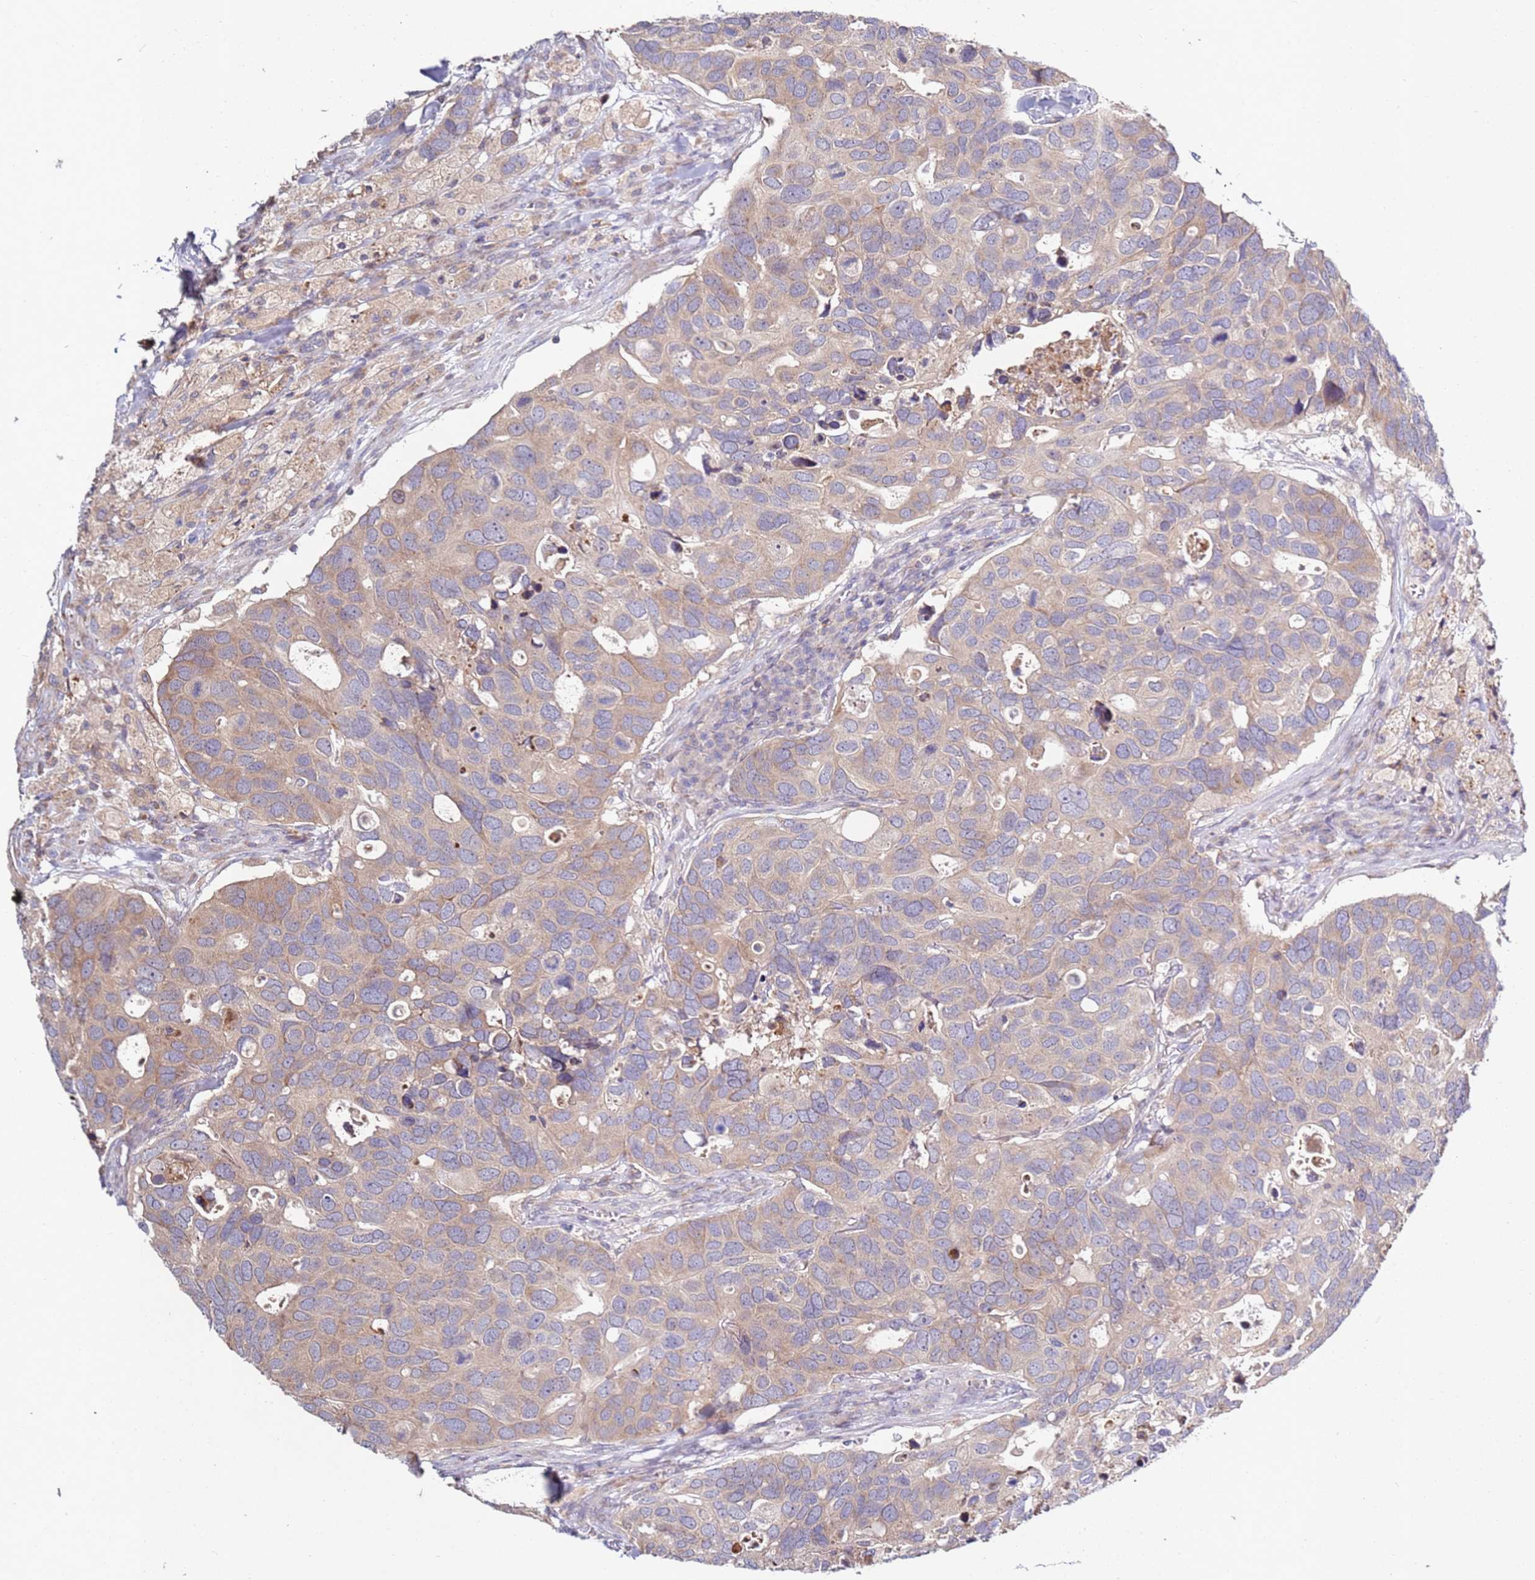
{"staining": {"intensity": "weak", "quantity": ">75%", "location": "cytoplasmic/membranous"}, "tissue": "breast cancer", "cell_type": "Tumor cells", "image_type": "cancer", "snomed": [{"axis": "morphology", "description": "Duct carcinoma"}, {"axis": "topography", "description": "Breast"}], "caption": "Human breast invasive ductal carcinoma stained with a brown dye exhibits weak cytoplasmic/membranous positive staining in about >75% of tumor cells.", "gene": "CNOT9", "patient": {"sex": "female", "age": 83}}